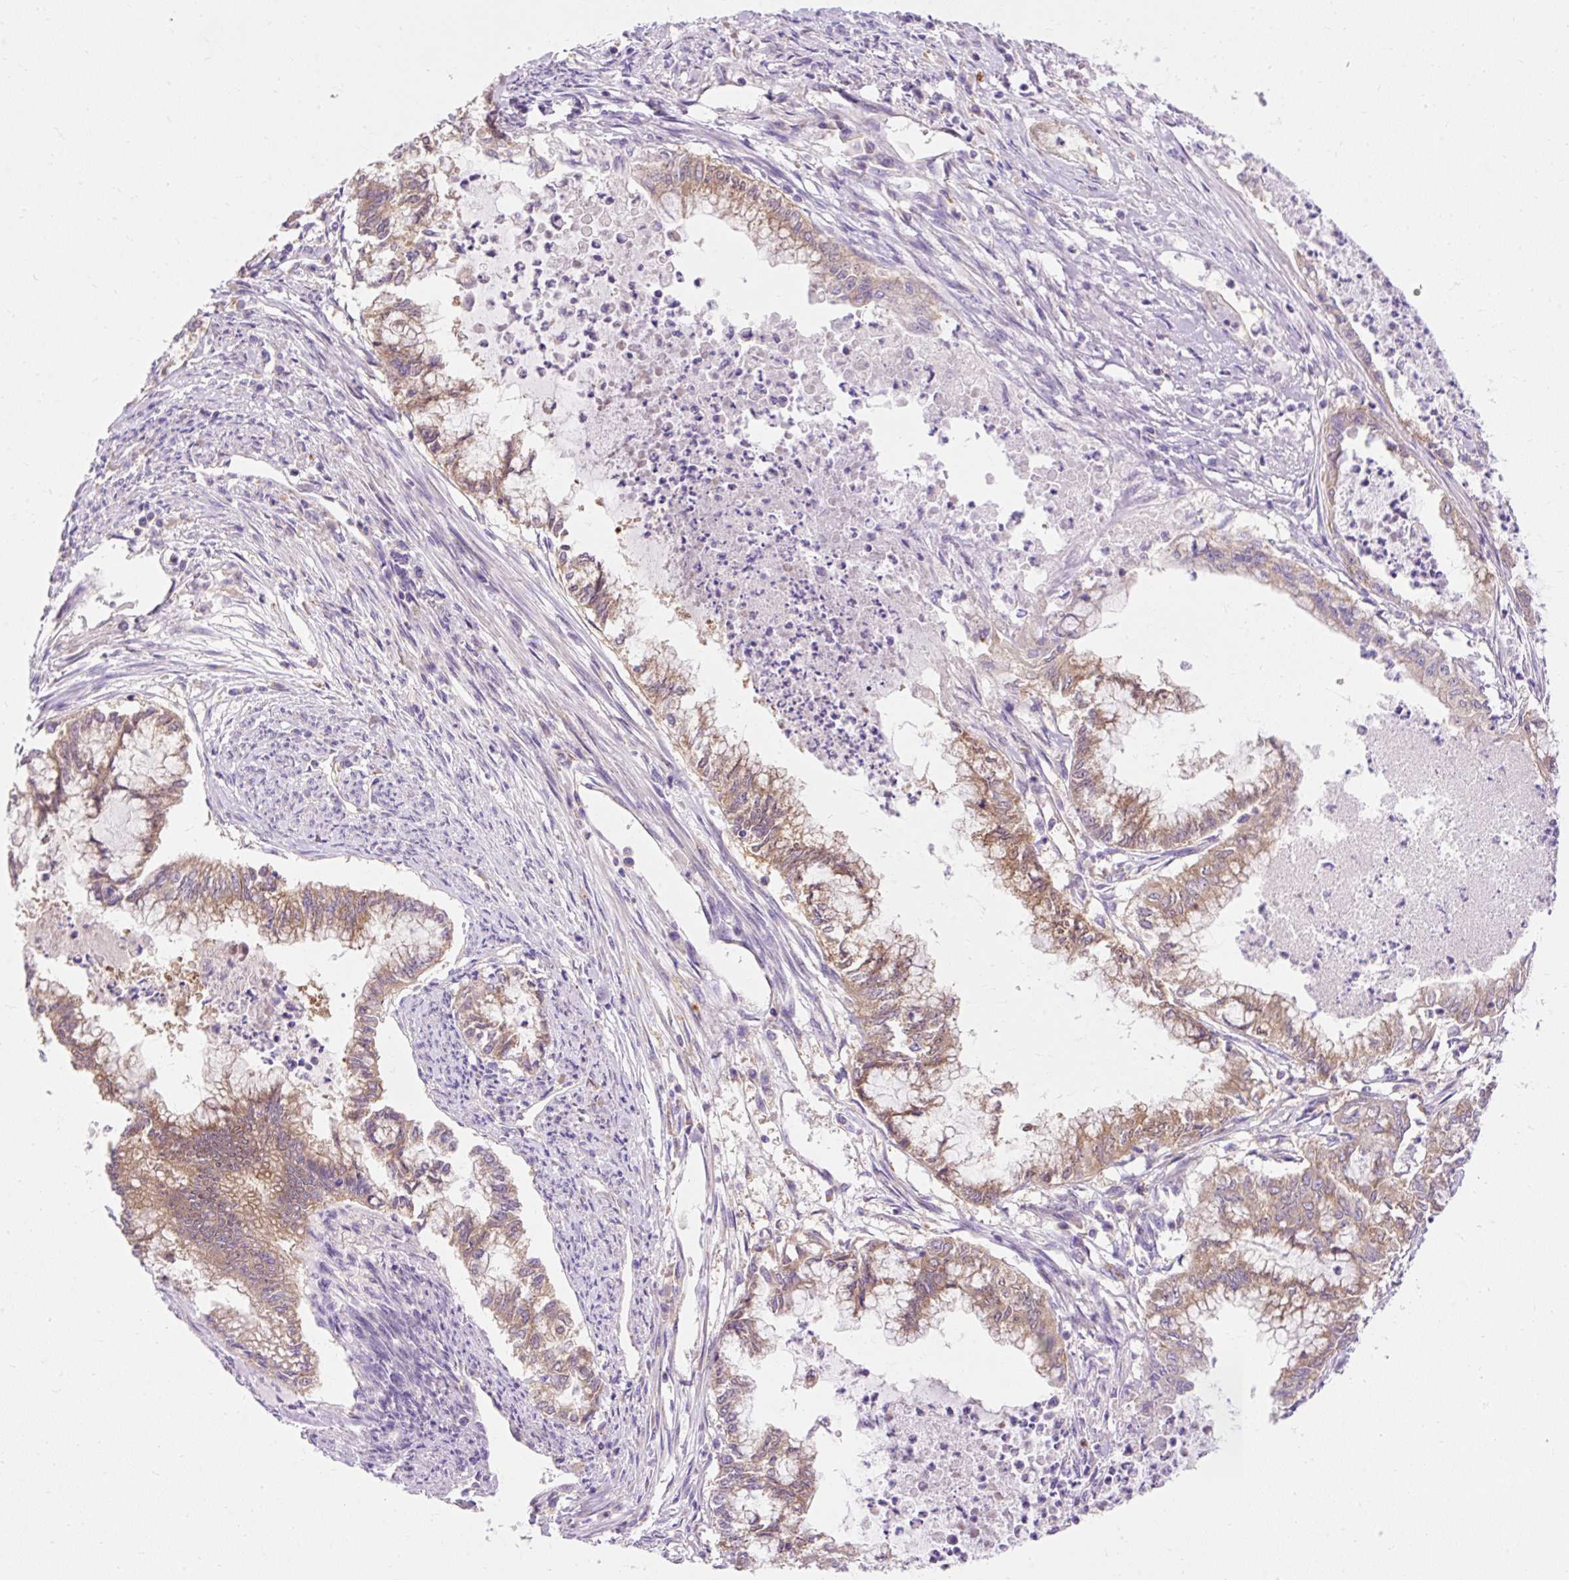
{"staining": {"intensity": "moderate", "quantity": ">75%", "location": "cytoplasmic/membranous"}, "tissue": "endometrial cancer", "cell_type": "Tumor cells", "image_type": "cancer", "snomed": [{"axis": "morphology", "description": "Adenocarcinoma, NOS"}, {"axis": "topography", "description": "Endometrium"}], "caption": "An immunohistochemistry image of neoplastic tissue is shown. Protein staining in brown highlights moderate cytoplasmic/membranous positivity in endometrial cancer within tumor cells.", "gene": "OR4K15", "patient": {"sex": "female", "age": 79}}